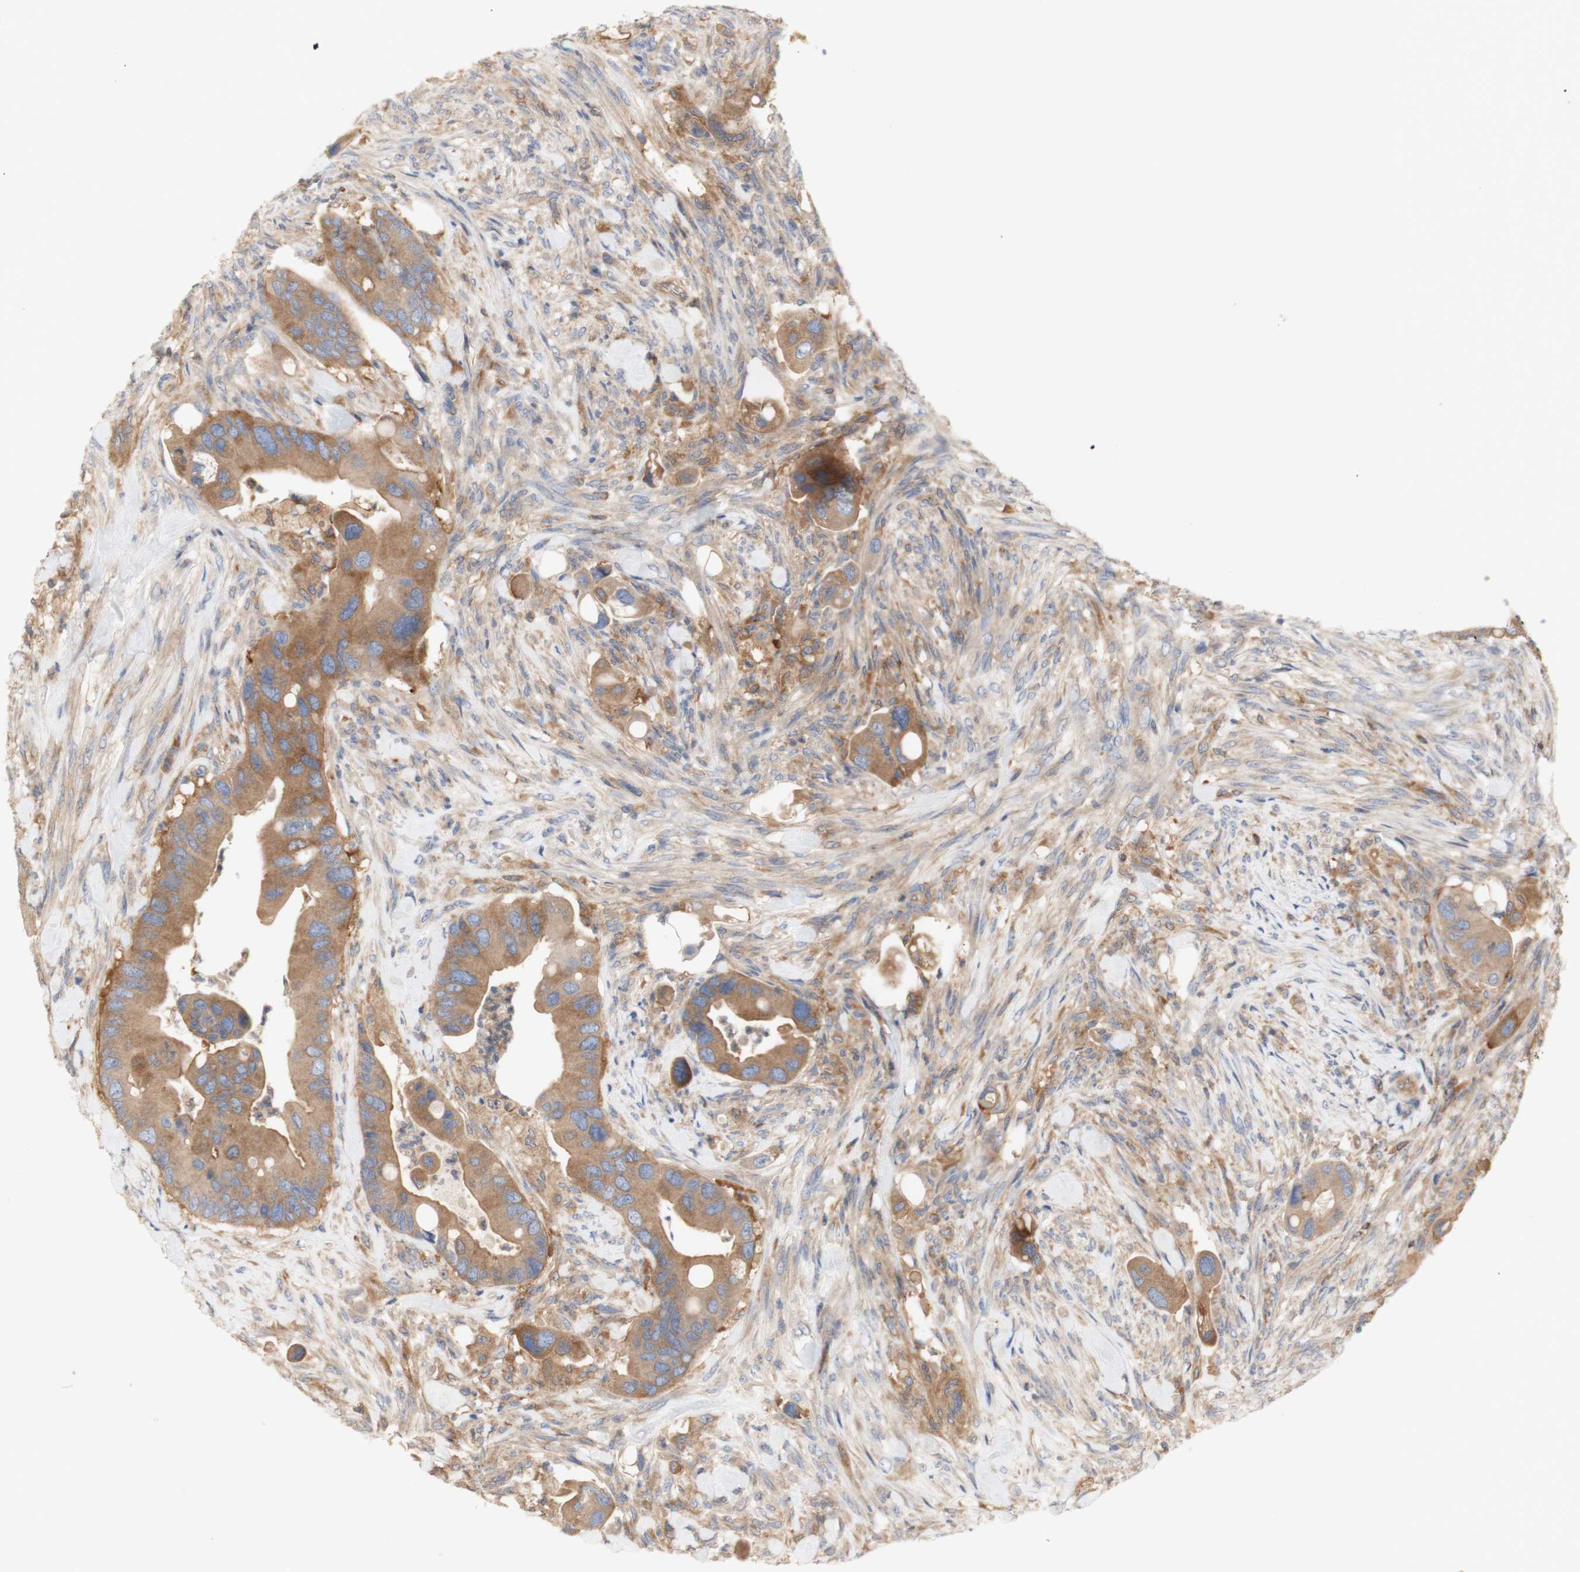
{"staining": {"intensity": "moderate", "quantity": ">75%", "location": "cytoplasmic/membranous"}, "tissue": "colorectal cancer", "cell_type": "Tumor cells", "image_type": "cancer", "snomed": [{"axis": "morphology", "description": "Adenocarcinoma, NOS"}, {"axis": "topography", "description": "Rectum"}], "caption": "About >75% of tumor cells in colorectal cancer display moderate cytoplasmic/membranous protein staining as visualized by brown immunohistochemical staining.", "gene": "IKBKG", "patient": {"sex": "female", "age": 57}}